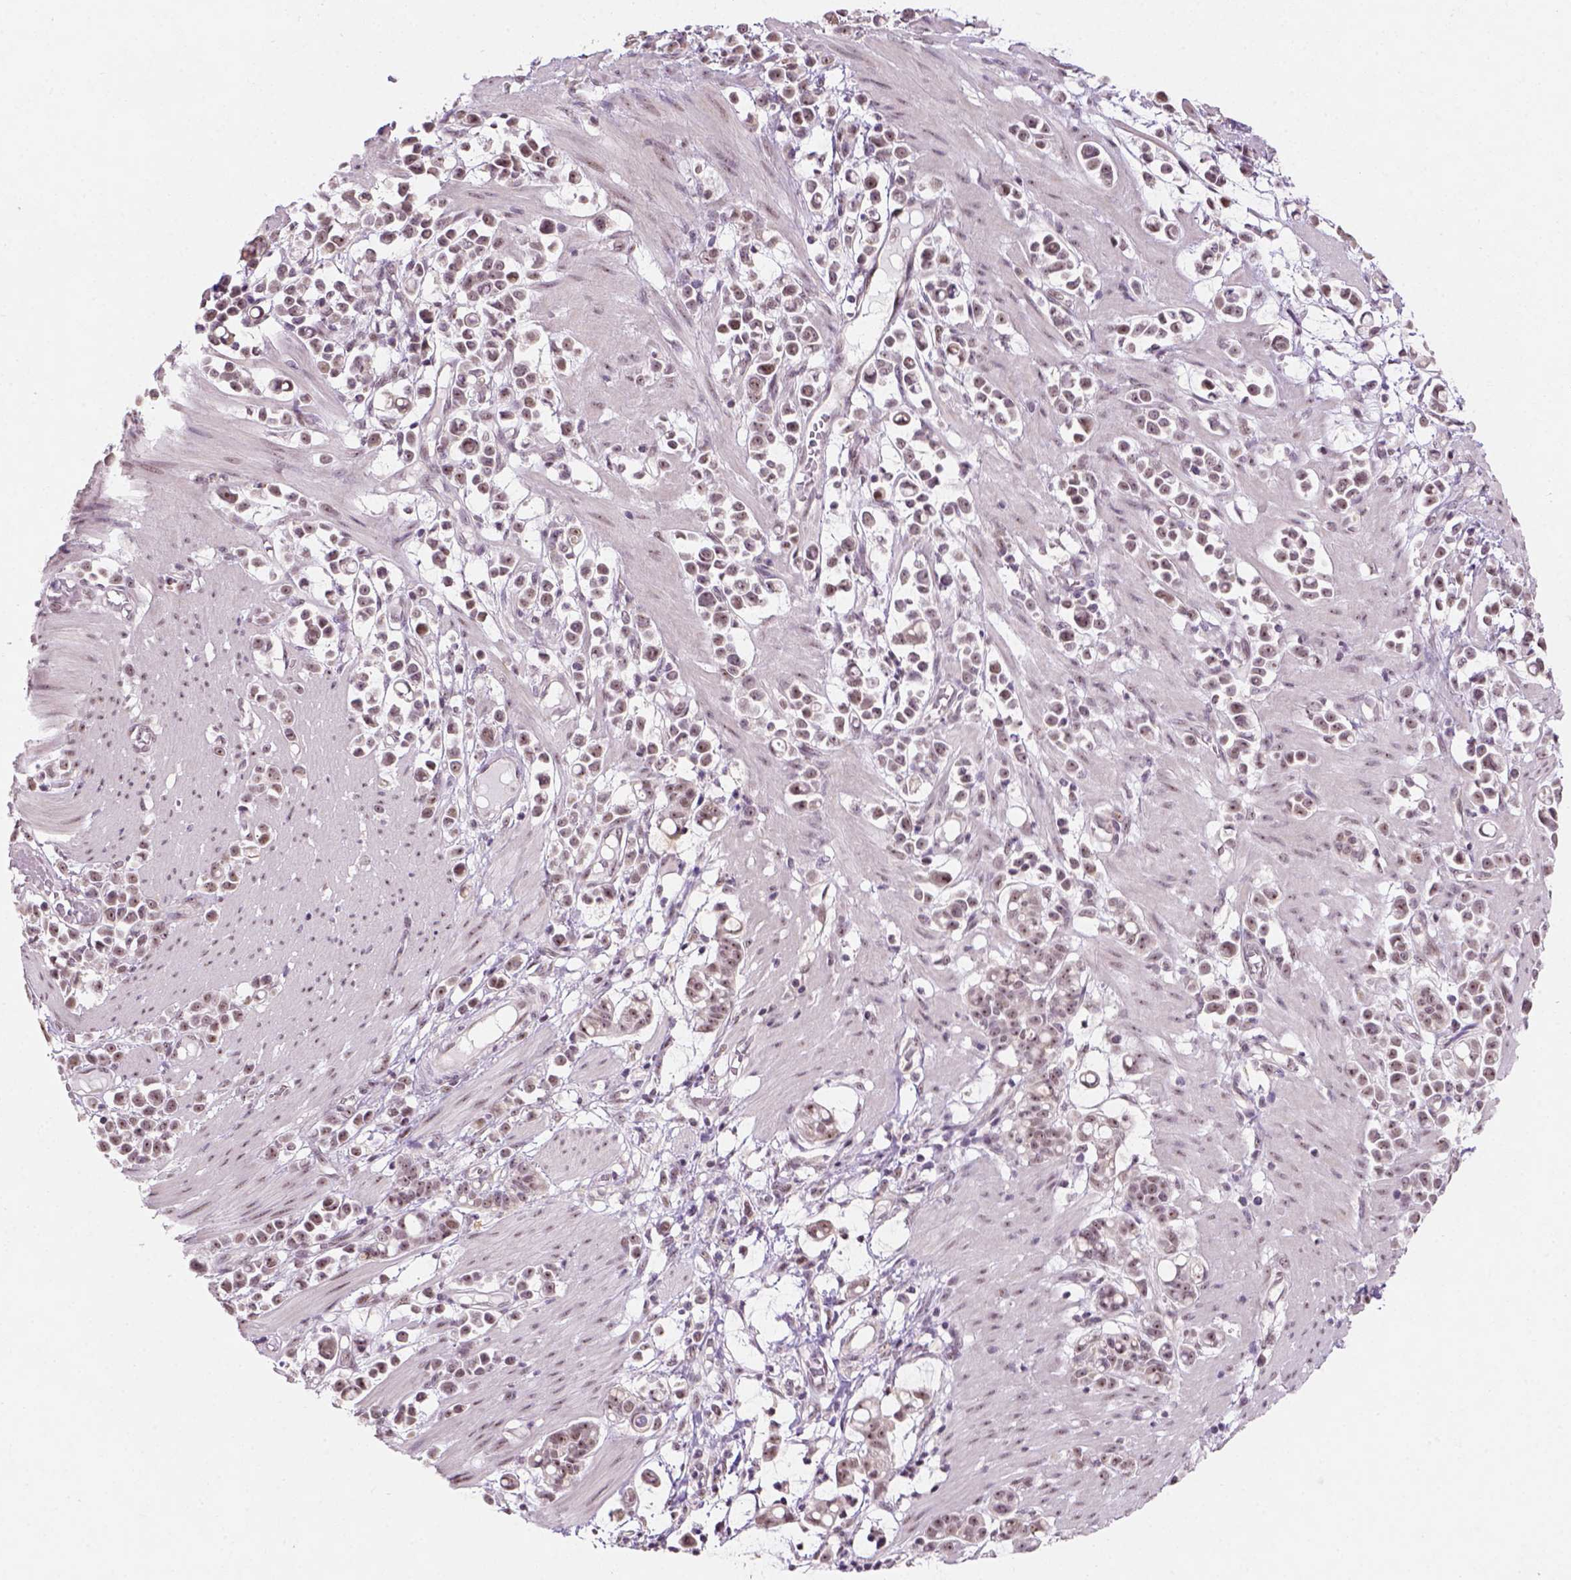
{"staining": {"intensity": "weak", "quantity": ">75%", "location": "nuclear"}, "tissue": "stomach cancer", "cell_type": "Tumor cells", "image_type": "cancer", "snomed": [{"axis": "morphology", "description": "Adenocarcinoma, NOS"}, {"axis": "topography", "description": "Stomach"}], "caption": "This histopathology image reveals stomach cancer stained with immunohistochemistry (IHC) to label a protein in brown. The nuclear of tumor cells show weak positivity for the protein. Nuclei are counter-stained blue.", "gene": "DDX50", "patient": {"sex": "male", "age": 82}}